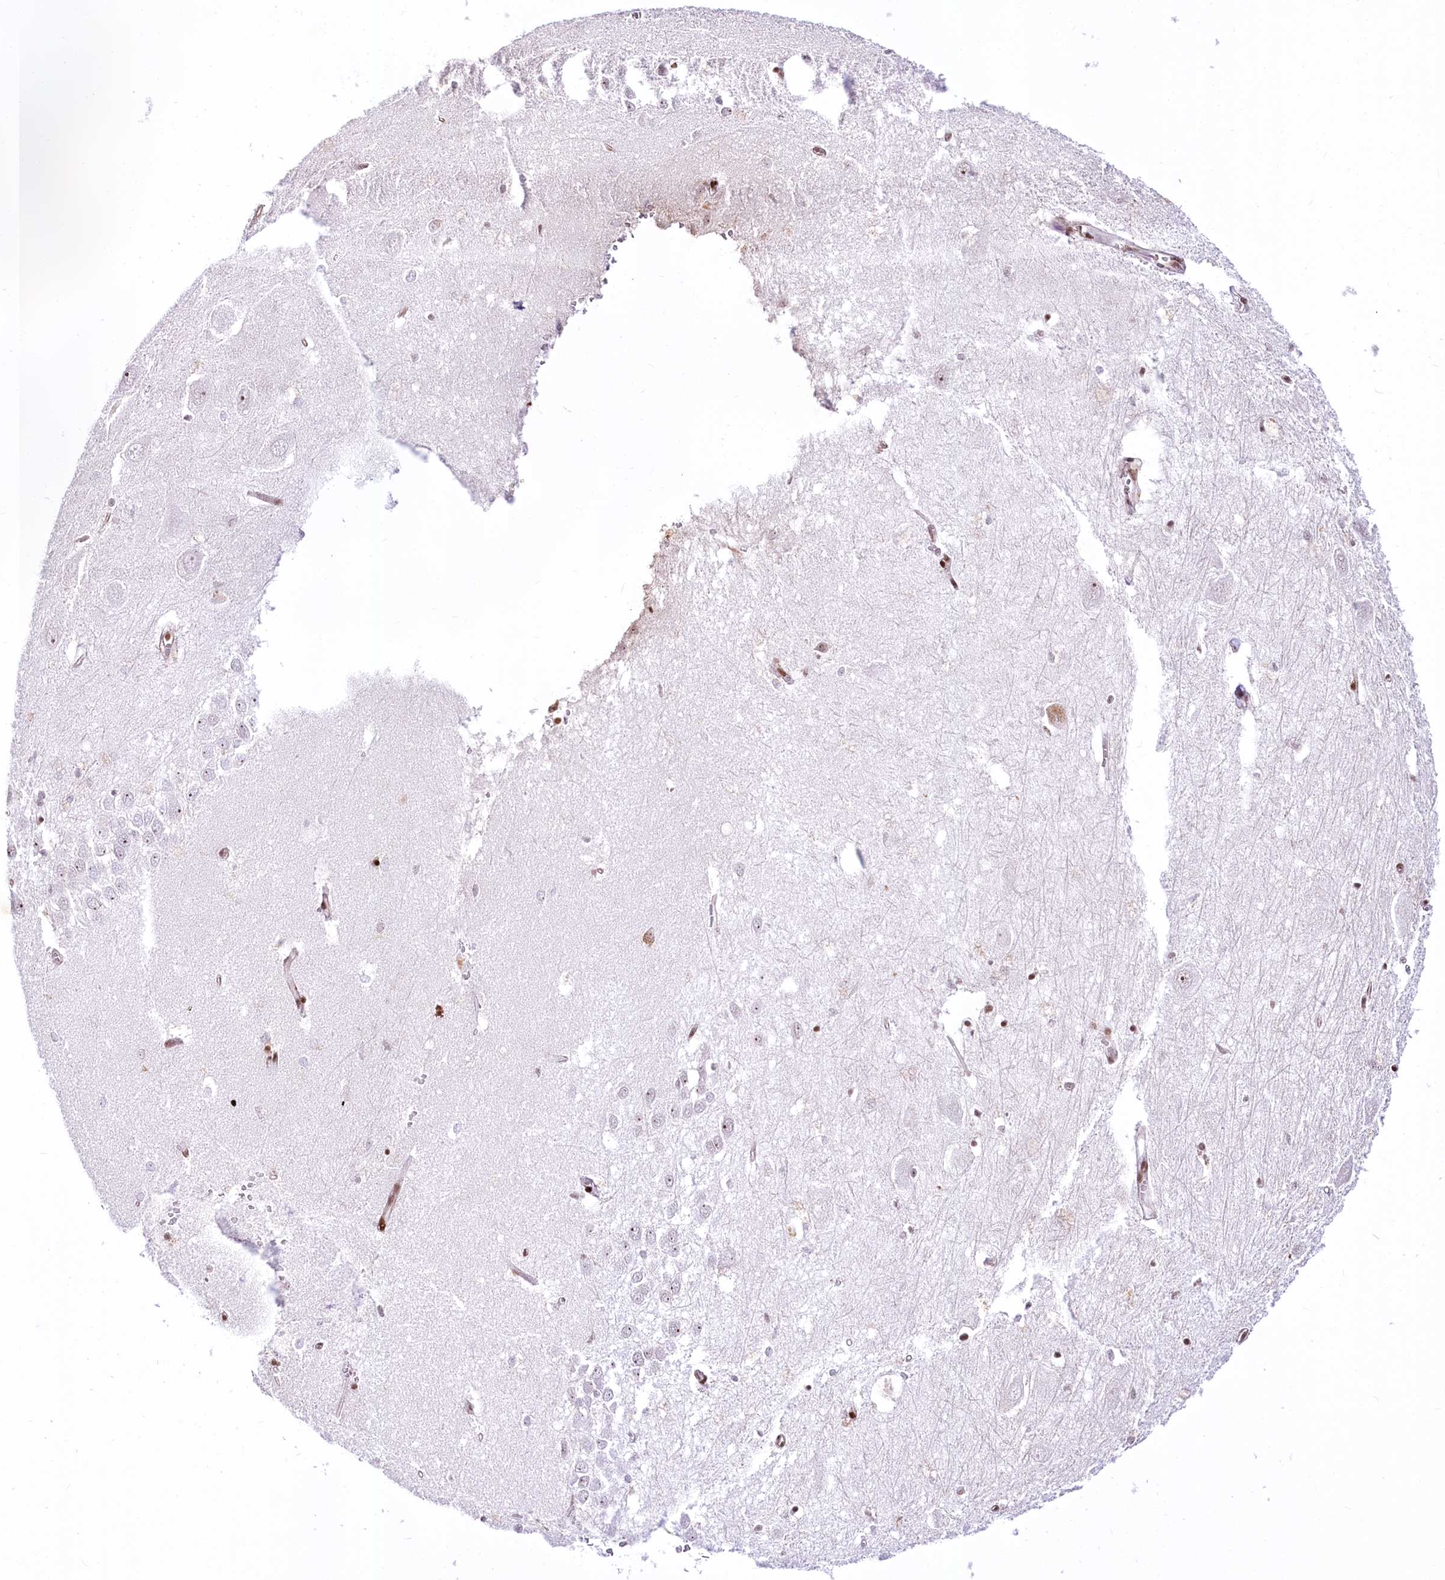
{"staining": {"intensity": "moderate", "quantity": "<25%", "location": "nuclear"}, "tissue": "hippocampus", "cell_type": "Glial cells", "image_type": "normal", "snomed": [{"axis": "morphology", "description": "Normal tissue, NOS"}, {"axis": "topography", "description": "Hippocampus"}], "caption": "Protein expression analysis of normal hippocampus shows moderate nuclear expression in approximately <25% of glial cells. The staining was performed using DAB to visualize the protein expression in brown, while the nuclei were stained in blue with hematoxylin (Magnification: 20x).", "gene": "PTMS", "patient": {"sex": "female", "age": 64}}